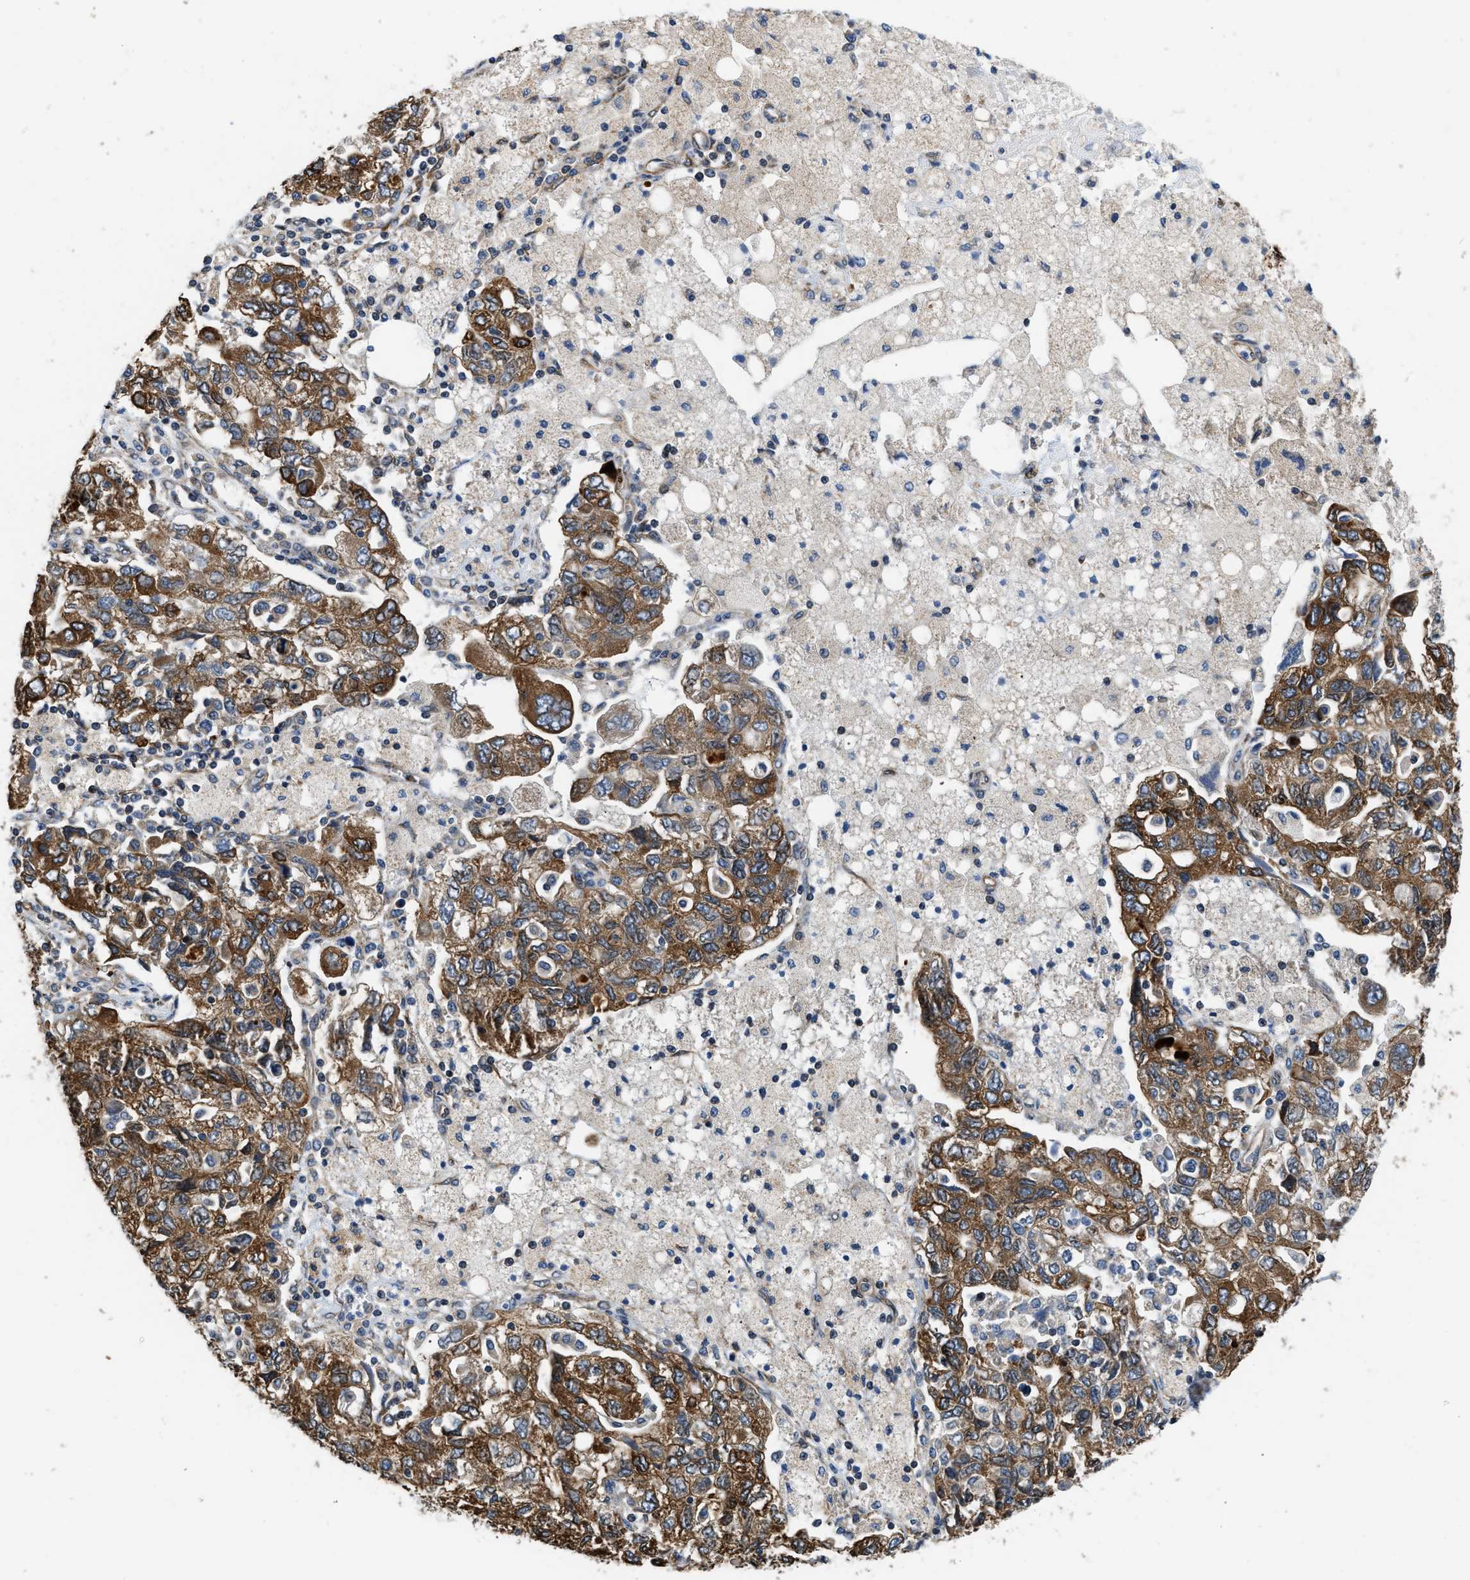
{"staining": {"intensity": "strong", "quantity": ">75%", "location": "cytoplasmic/membranous"}, "tissue": "ovarian cancer", "cell_type": "Tumor cells", "image_type": "cancer", "snomed": [{"axis": "morphology", "description": "Carcinoma, NOS"}, {"axis": "morphology", "description": "Cystadenocarcinoma, serous, NOS"}, {"axis": "topography", "description": "Ovary"}], "caption": "Strong cytoplasmic/membranous protein expression is seen in approximately >75% of tumor cells in ovarian carcinoma. (IHC, brightfield microscopy, high magnification).", "gene": "ARL6IP5", "patient": {"sex": "female", "age": 69}}